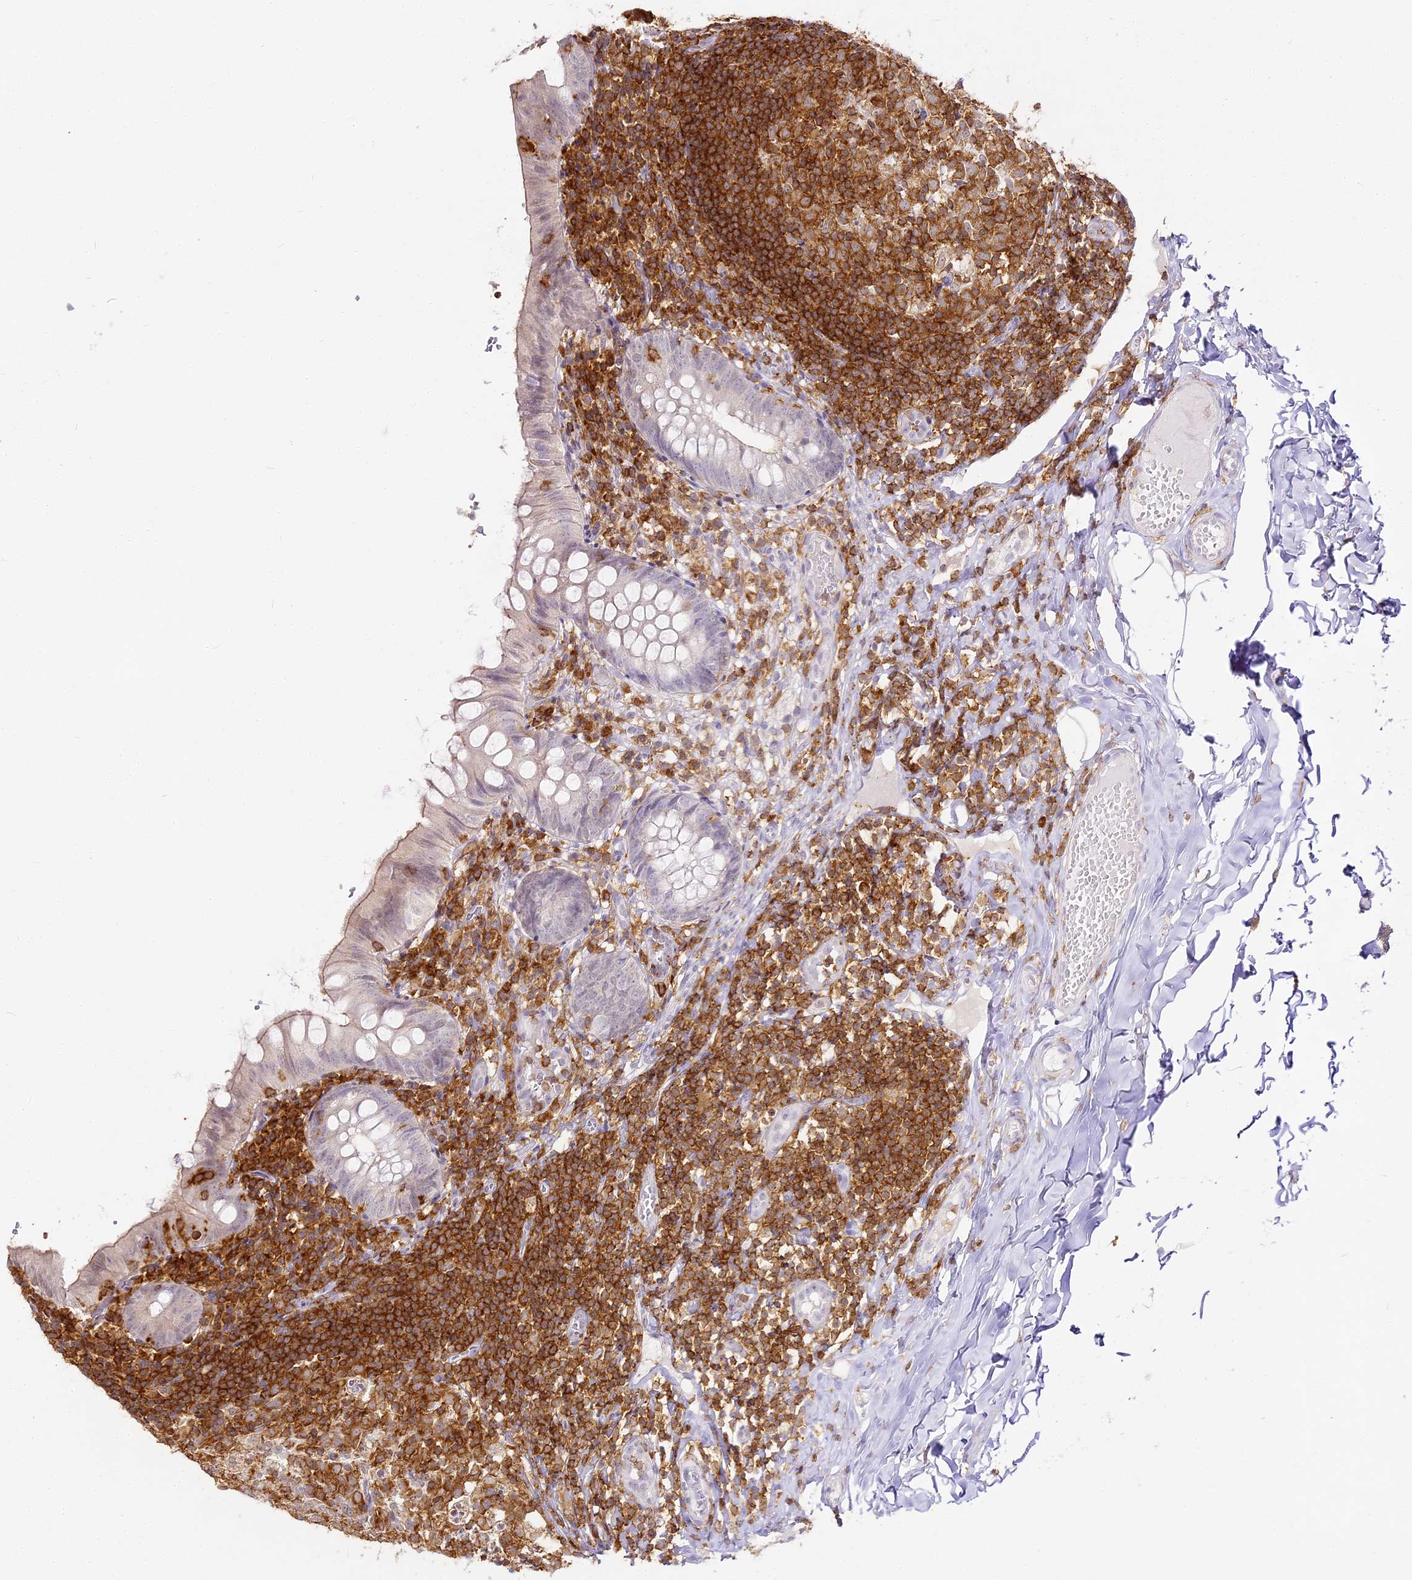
{"staining": {"intensity": "negative", "quantity": "none", "location": "none"}, "tissue": "appendix", "cell_type": "Glandular cells", "image_type": "normal", "snomed": [{"axis": "morphology", "description": "Normal tissue, NOS"}, {"axis": "topography", "description": "Appendix"}], "caption": "Glandular cells show no significant expression in unremarkable appendix. (IHC, brightfield microscopy, high magnification).", "gene": "DOCK2", "patient": {"sex": "male", "age": 8}}